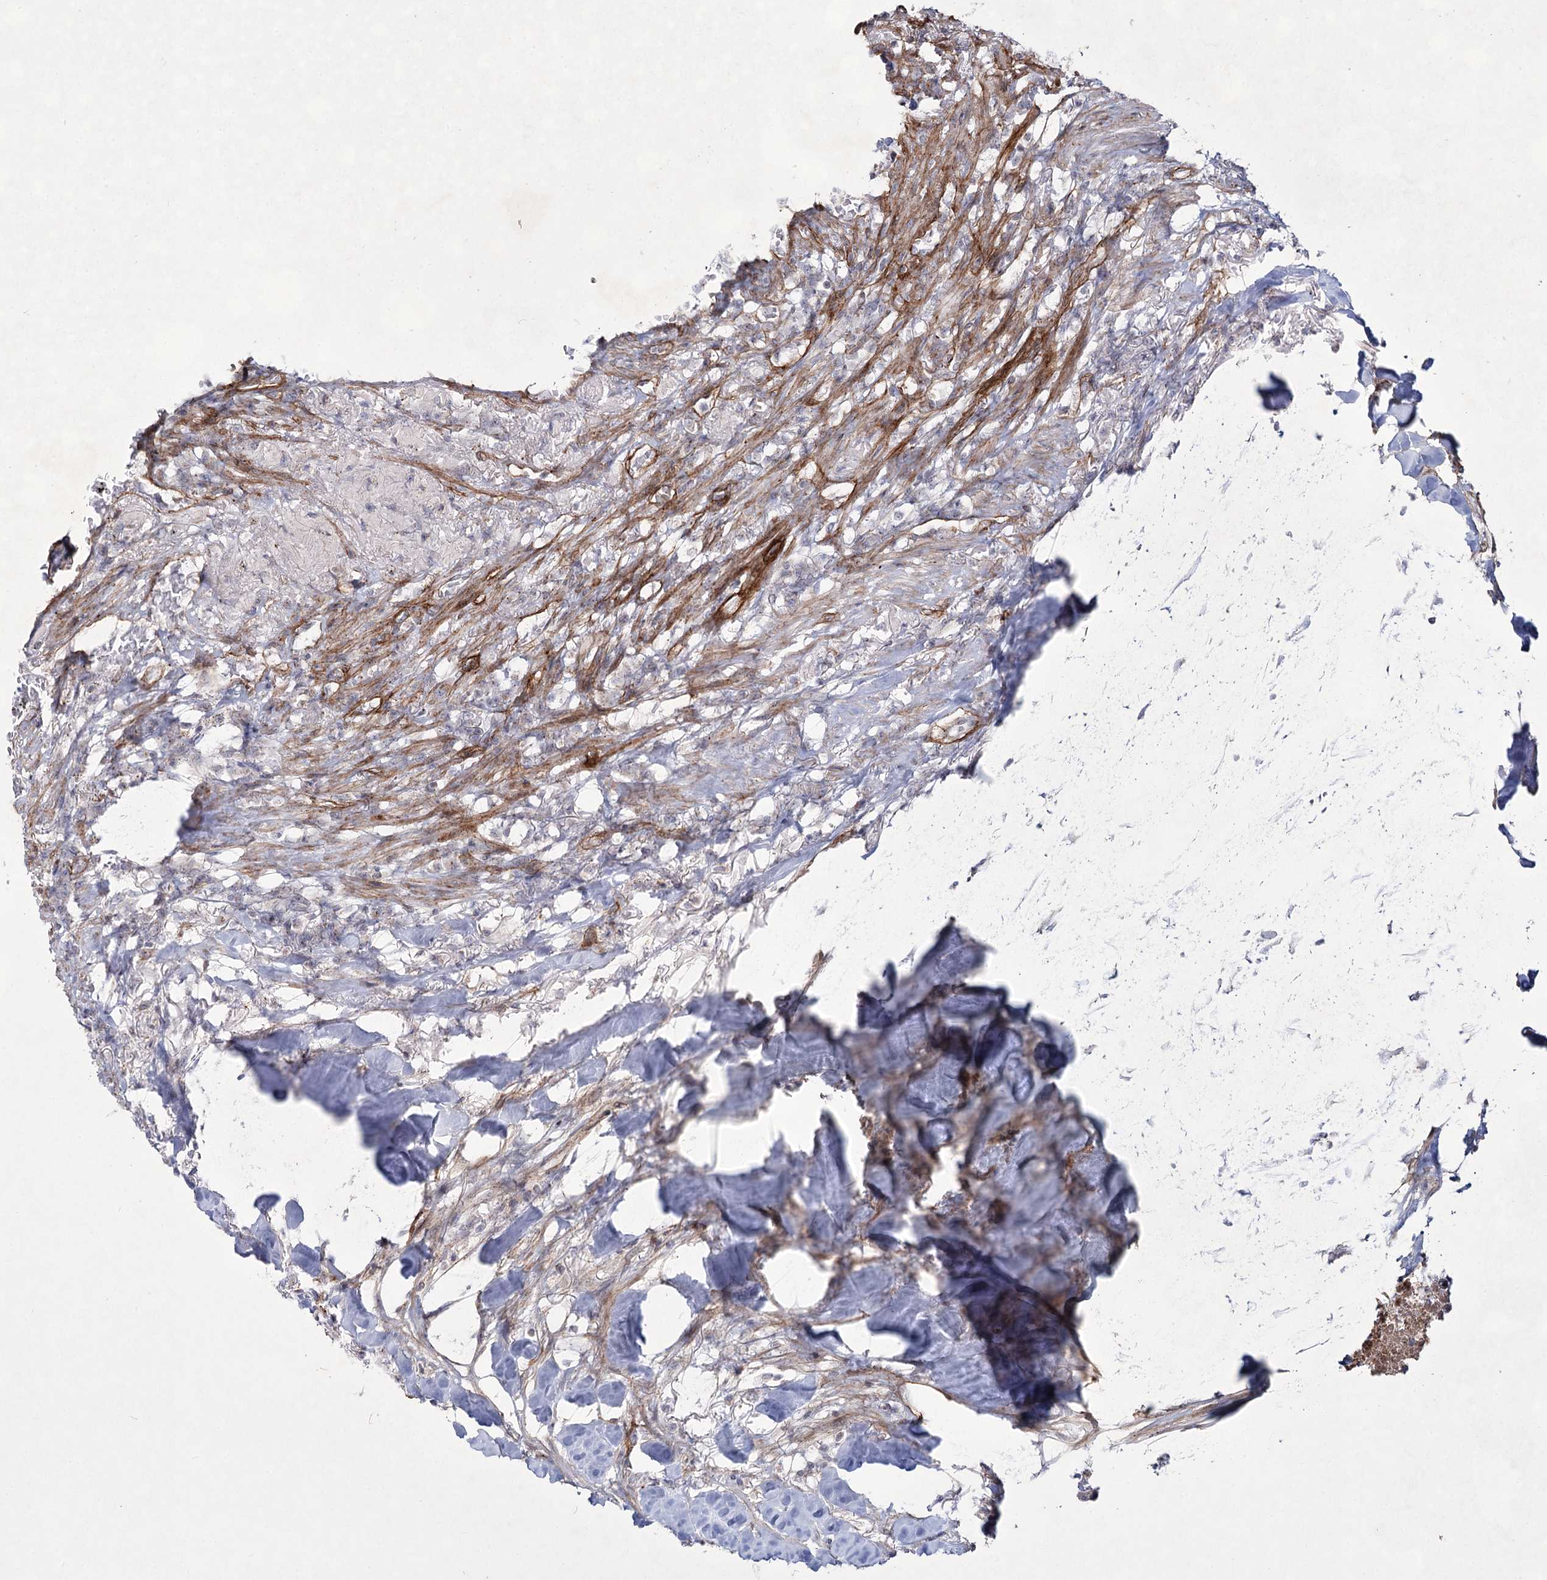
{"staining": {"intensity": "negative", "quantity": "none", "location": "none"}, "tissue": "colorectal cancer", "cell_type": "Tumor cells", "image_type": "cancer", "snomed": [{"axis": "morphology", "description": "Adenocarcinoma, NOS"}, {"axis": "topography", "description": "Colon"}], "caption": "DAB (3,3'-diaminobenzidine) immunohistochemical staining of human colorectal cancer (adenocarcinoma) exhibits no significant expression in tumor cells.", "gene": "ATL2", "patient": {"sex": "male", "age": 83}}